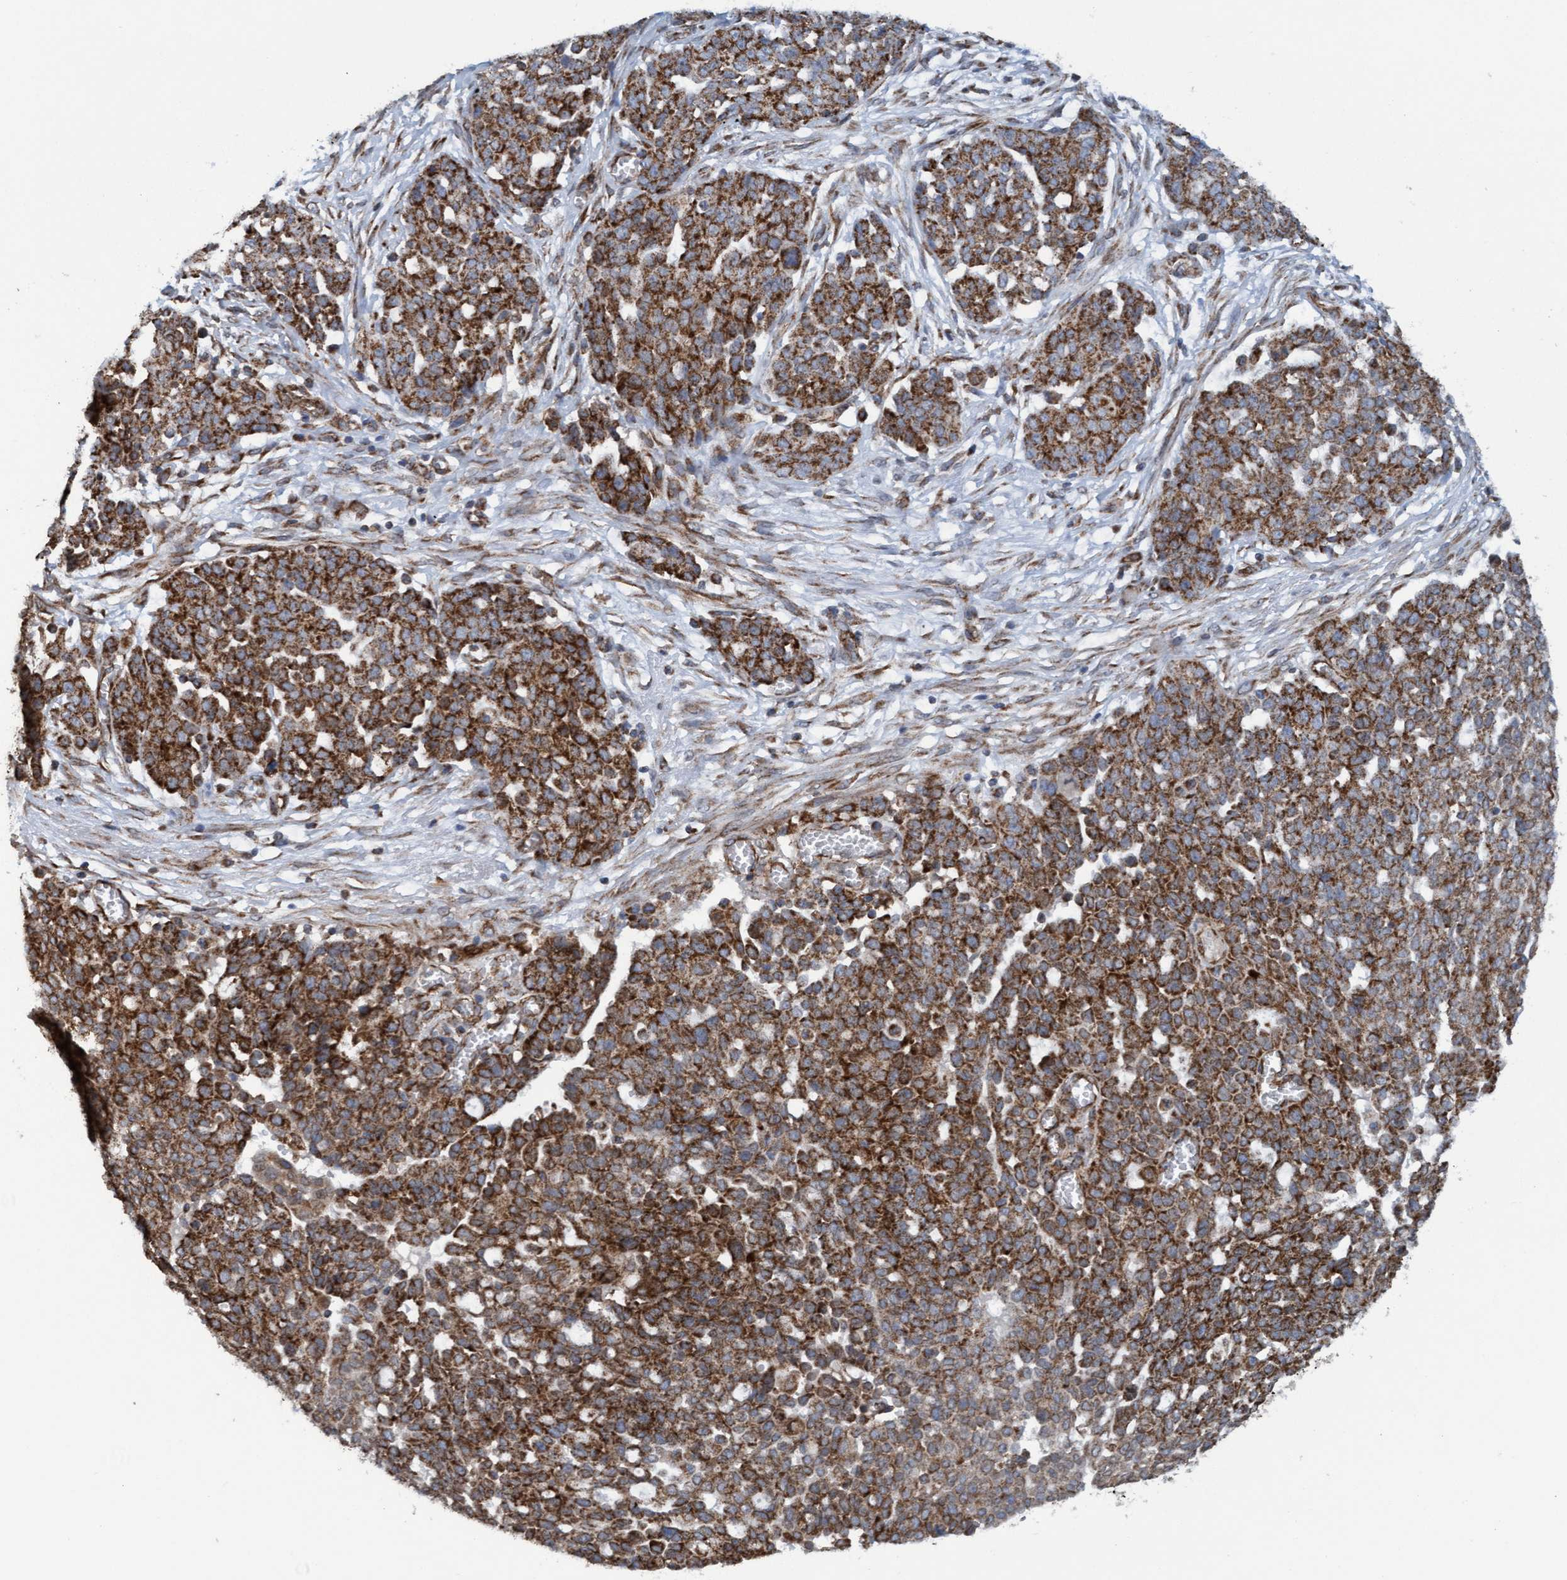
{"staining": {"intensity": "strong", "quantity": ">75%", "location": "cytoplasmic/membranous"}, "tissue": "ovarian cancer", "cell_type": "Tumor cells", "image_type": "cancer", "snomed": [{"axis": "morphology", "description": "Cystadenocarcinoma, serous, NOS"}, {"axis": "topography", "description": "Soft tissue"}, {"axis": "topography", "description": "Ovary"}], "caption": "Immunohistochemistry histopathology image of neoplastic tissue: human ovarian serous cystadenocarcinoma stained using immunohistochemistry displays high levels of strong protein expression localized specifically in the cytoplasmic/membranous of tumor cells, appearing as a cytoplasmic/membranous brown color.", "gene": "MRPS23", "patient": {"sex": "female", "age": 57}}